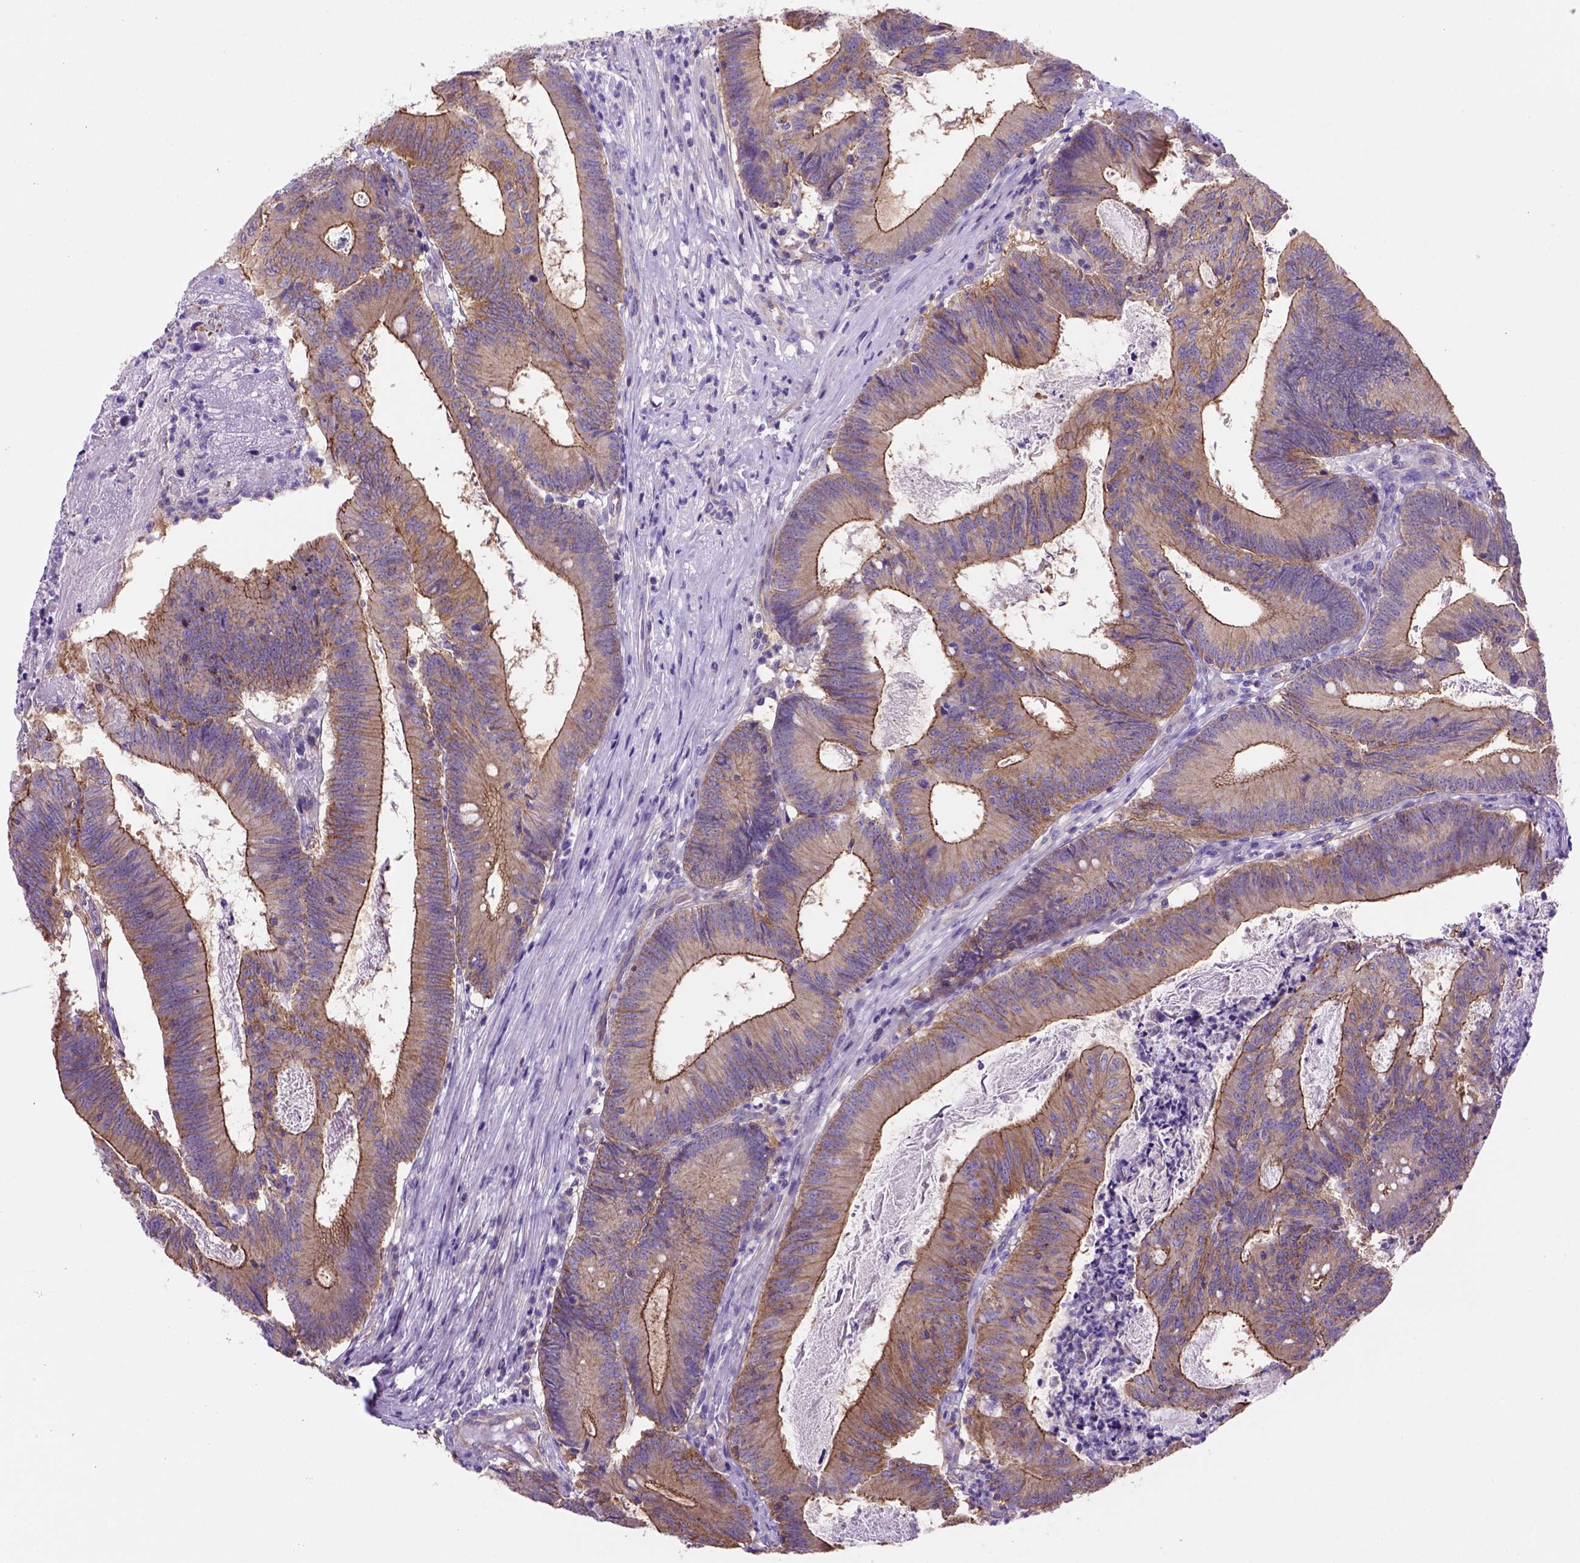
{"staining": {"intensity": "strong", "quantity": ">75%", "location": "cytoplasmic/membranous"}, "tissue": "colorectal cancer", "cell_type": "Tumor cells", "image_type": "cancer", "snomed": [{"axis": "morphology", "description": "Adenocarcinoma, NOS"}, {"axis": "topography", "description": "Colon"}], "caption": "Colorectal adenocarcinoma tissue displays strong cytoplasmic/membranous expression in approximately >75% of tumor cells The staining was performed using DAB (3,3'-diaminobenzidine), with brown indicating positive protein expression. Nuclei are stained blue with hematoxylin.", "gene": "PEX12", "patient": {"sex": "female", "age": 70}}